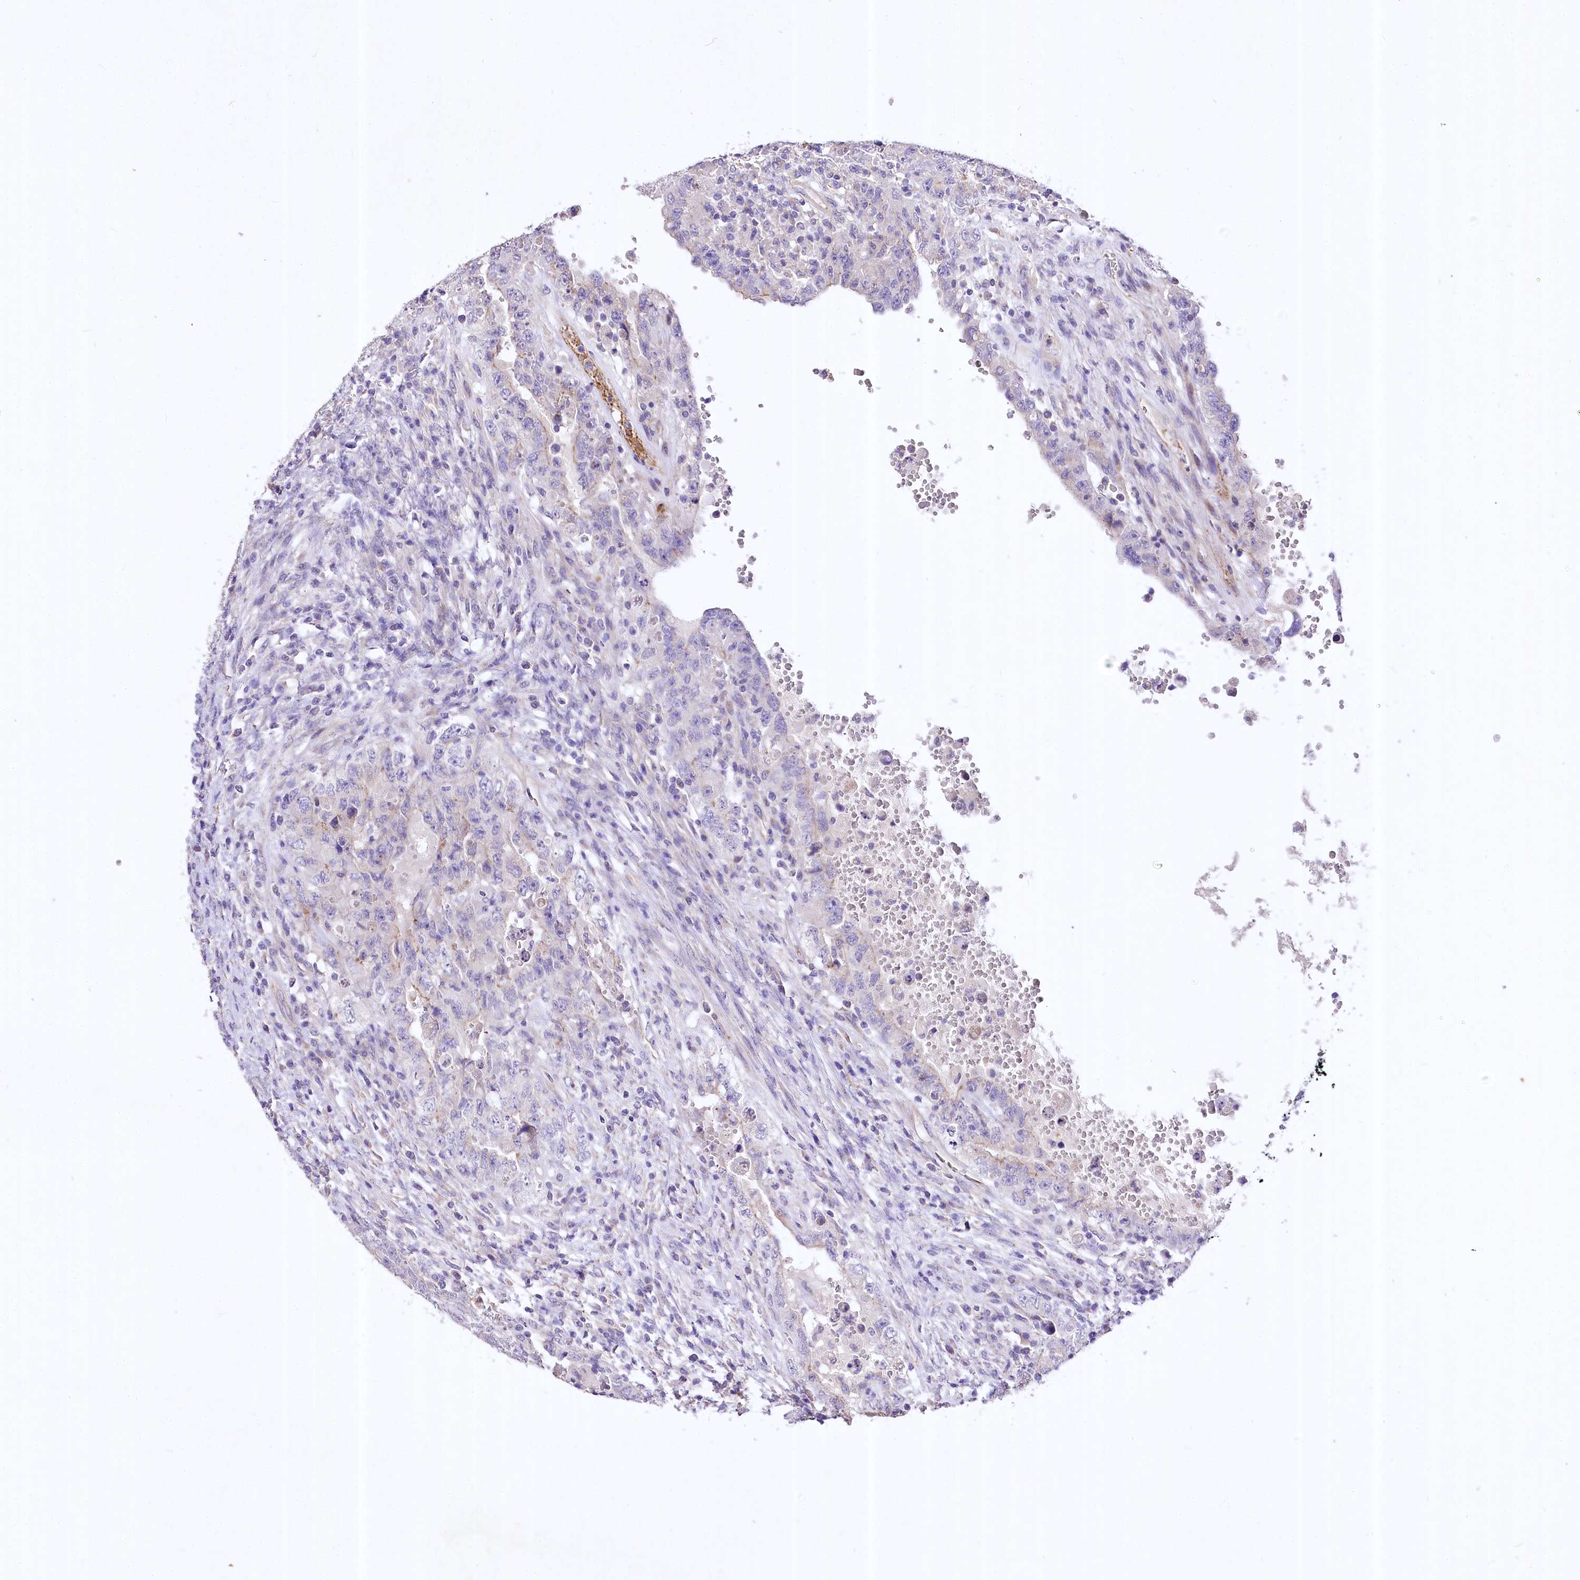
{"staining": {"intensity": "negative", "quantity": "none", "location": "none"}, "tissue": "testis cancer", "cell_type": "Tumor cells", "image_type": "cancer", "snomed": [{"axis": "morphology", "description": "Carcinoma, Embryonal, NOS"}, {"axis": "topography", "description": "Testis"}], "caption": "DAB (3,3'-diaminobenzidine) immunohistochemical staining of testis embryonal carcinoma shows no significant staining in tumor cells.", "gene": "RDH16", "patient": {"sex": "male", "age": 26}}